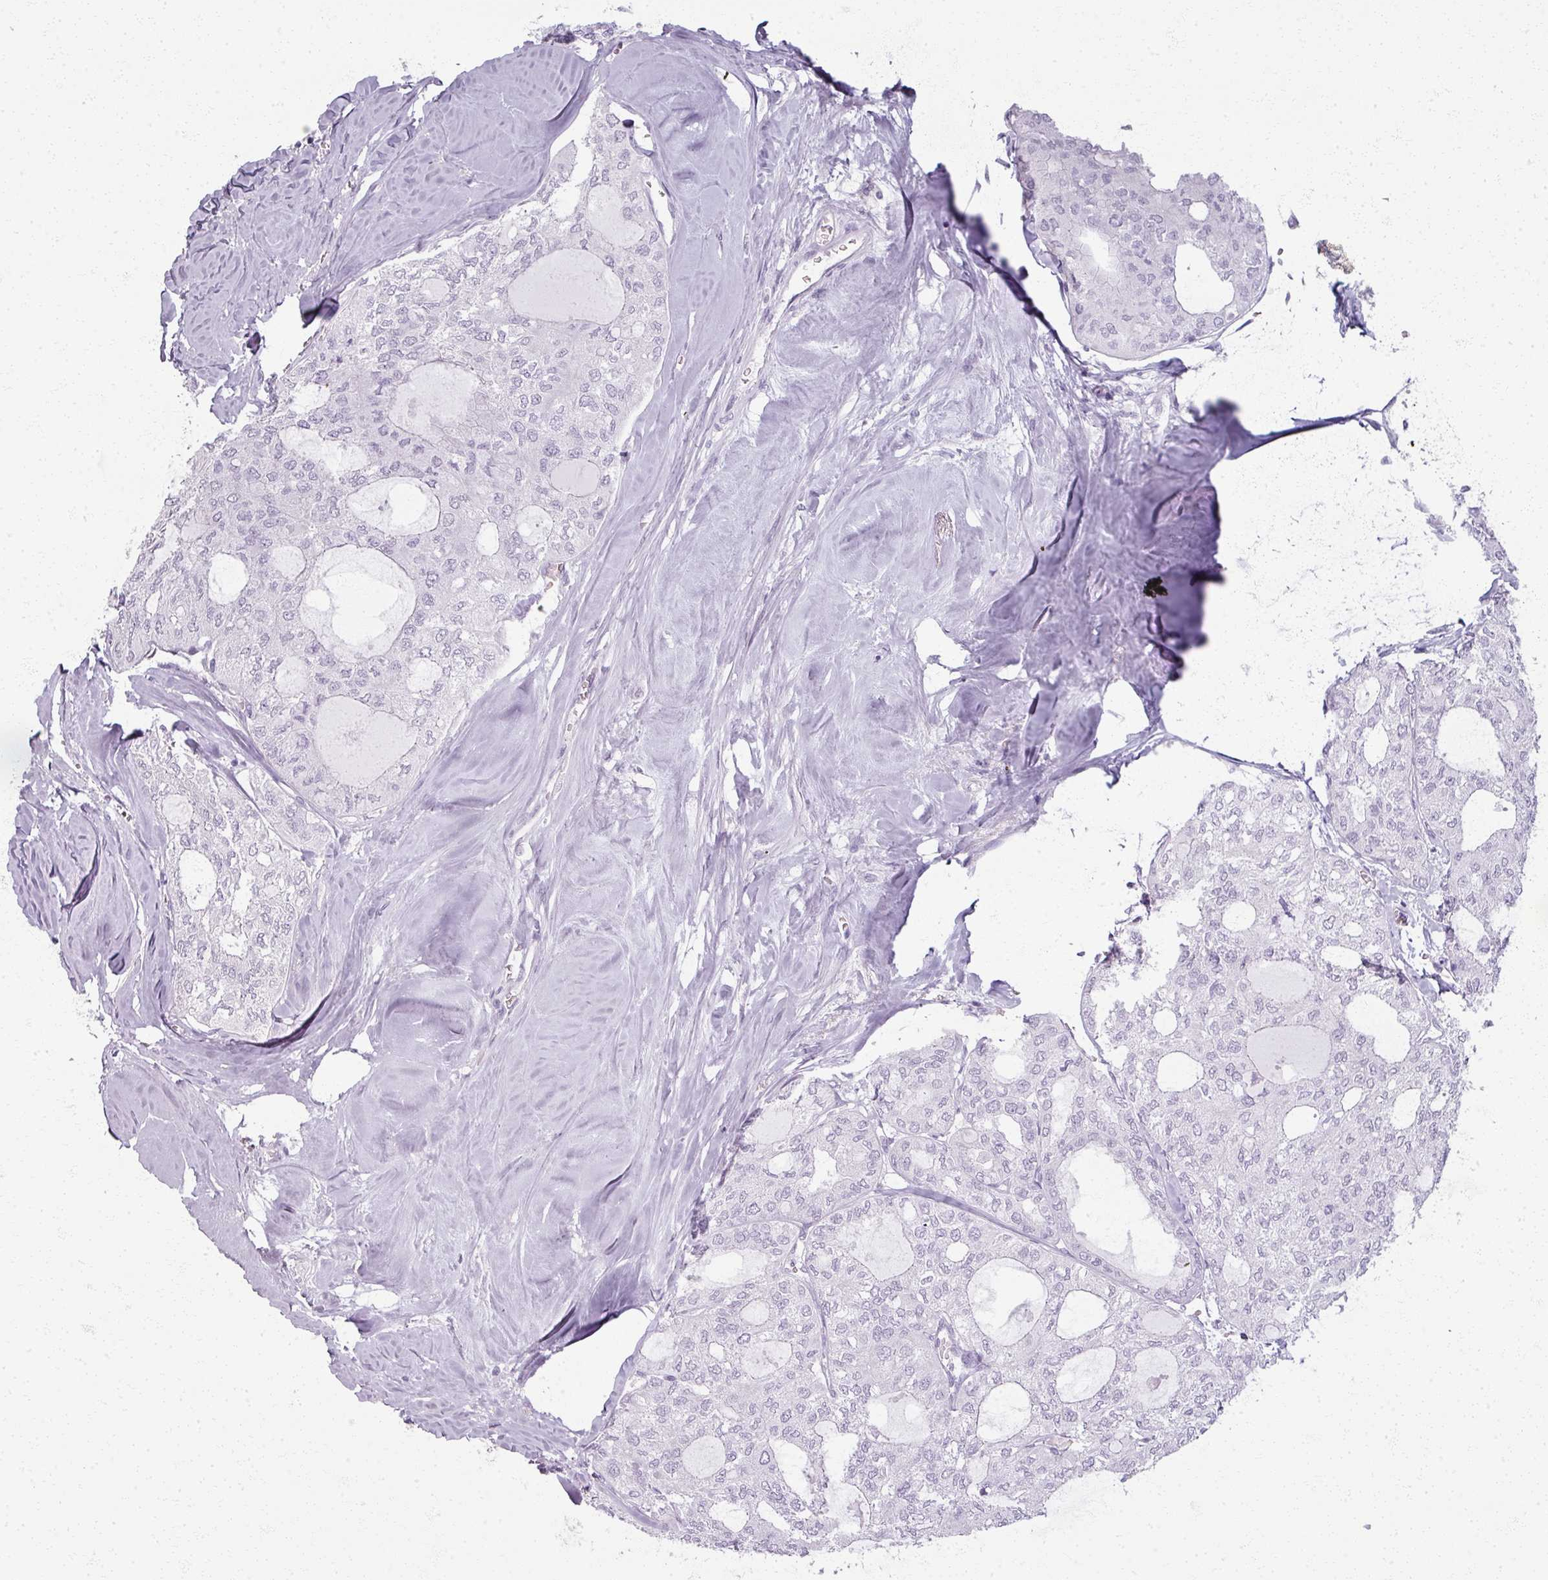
{"staining": {"intensity": "negative", "quantity": "none", "location": "none"}, "tissue": "thyroid cancer", "cell_type": "Tumor cells", "image_type": "cancer", "snomed": [{"axis": "morphology", "description": "Follicular adenoma carcinoma, NOS"}, {"axis": "topography", "description": "Thyroid gland"}], "caption": "A histopathology image of human follicular adenoma carcinoma (thyroid) is negative for staining in tumor cells. (DAB IHC with hematoxylin counter stain).", "gene": "RFPL2", "patient": {"sex": "male", "age": 75}}